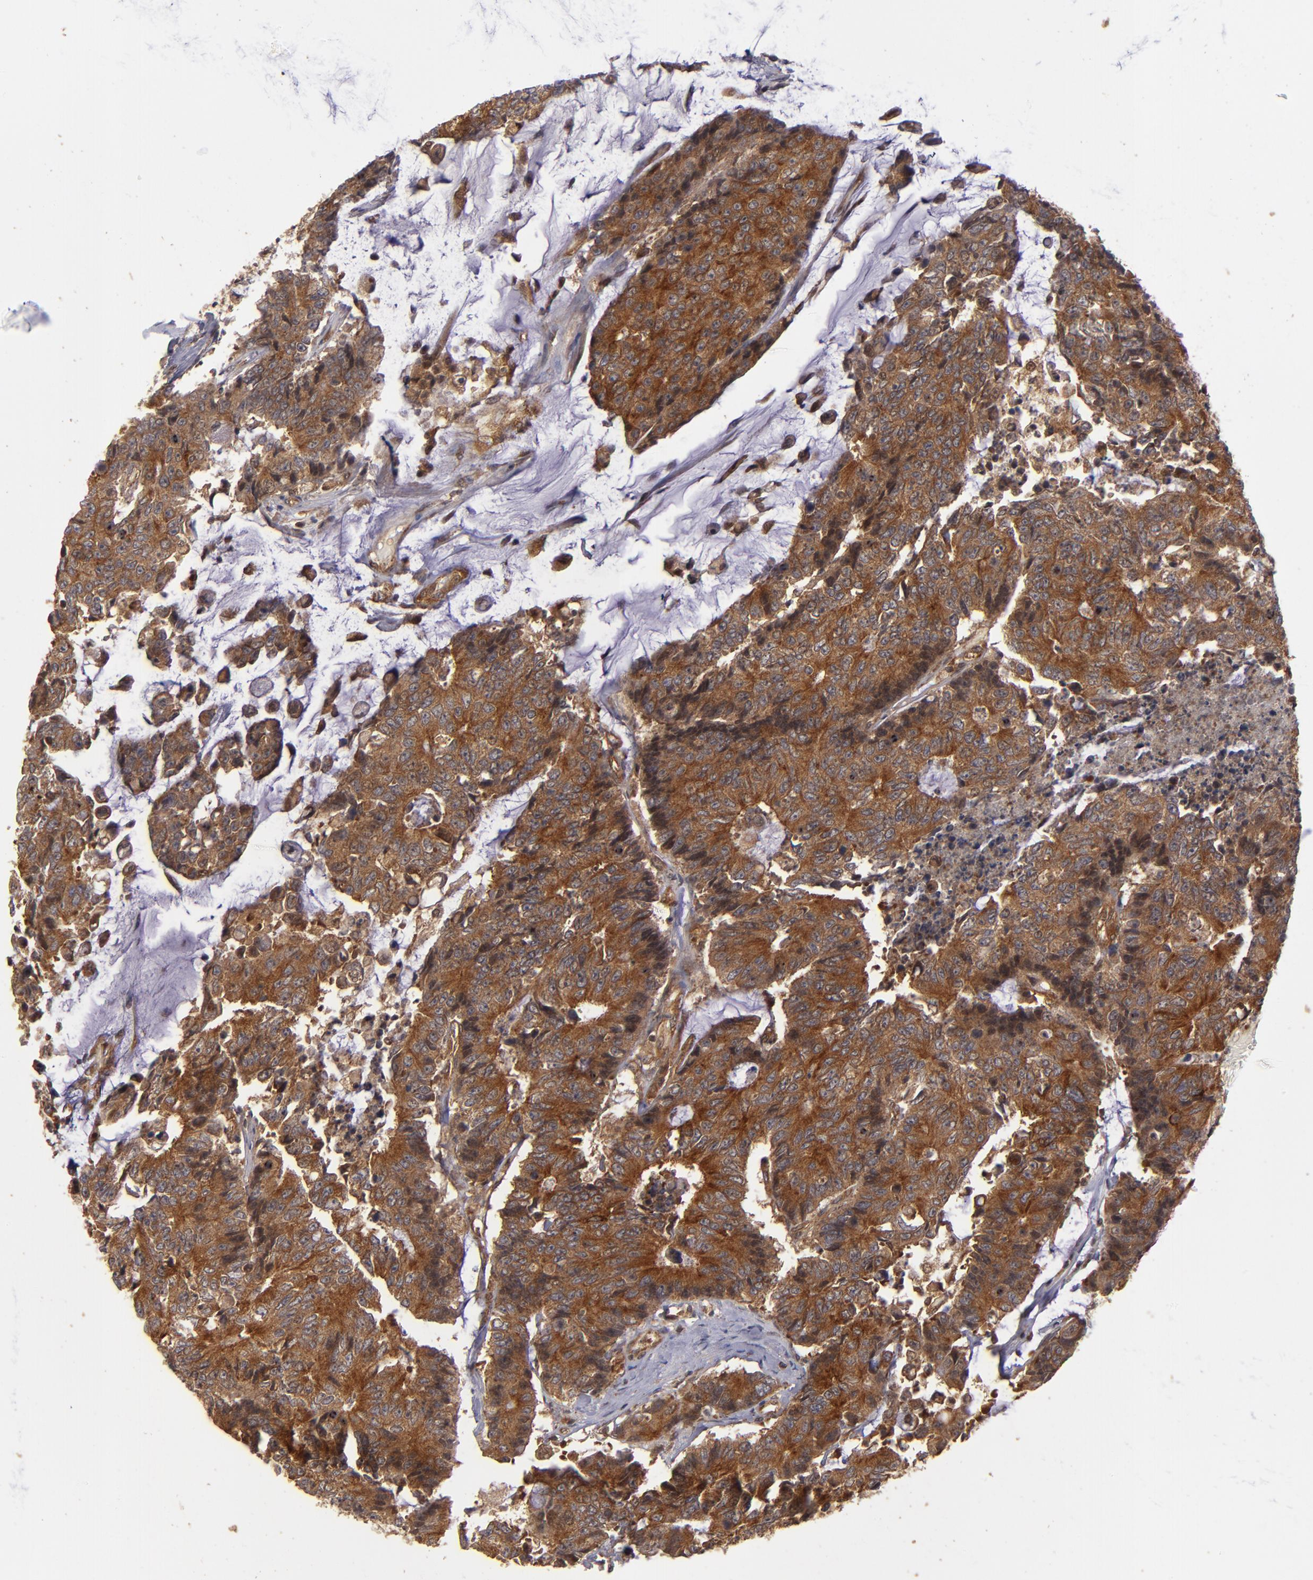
{"staining": {"intensity": "strong", "quantity": ">75%", "location": "cytoplasmic/membranous"}, "tissue": "colorectal cancer", "cell_type": "Tumor cells", "image_type": "cancer", "snomed": [{"axis": "morphology", "description": "Adenocarcinoma, NOS"}, {"axis": "topography", "description": "Colon"}], "caption": "Immunohistochemical staining of human colorectal adenocarcinoma shows high levels of strong cytoplasmic/membranous staining in approximately >75% of tumor cells. The protein is stained brown, and the nuclei are stained in blue (DAB IHC with brightfield microscopy, high magnification).", "gene": "BDKRB1", "patient": {"sex": "female", "age": 86}}